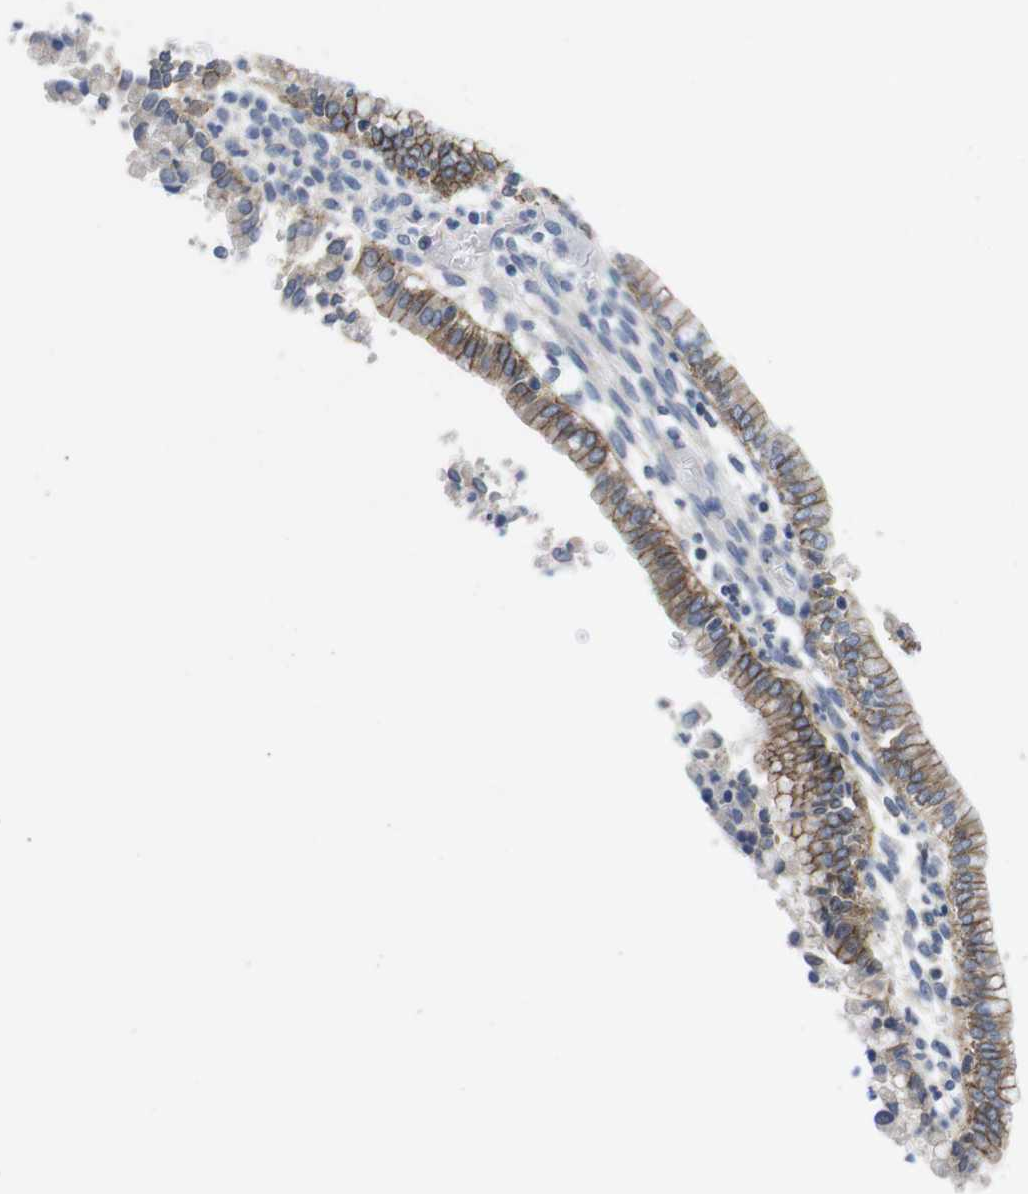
{"staining": {"intensity": "moderate", "quantity": ">75%", "location": "cytoplasmic/membranous"}, "tissue": "cervical cancer", "cell_type": "Tumor cells", "image_type": "cancer", "snomed": [{"axis": "morphology", "description": "Adenocarcinoma, NOS"}, {"axis": "topography", "description": "Cervix"}], "caption": "DAB immunohistochemical staining of human cervical cancer demonstrates moderate cytoplasmic/membranous protein positivity in about >75% of tumor cells.", "gene": "SCRIB", "patient": {"sex": "female", "age": 44}}